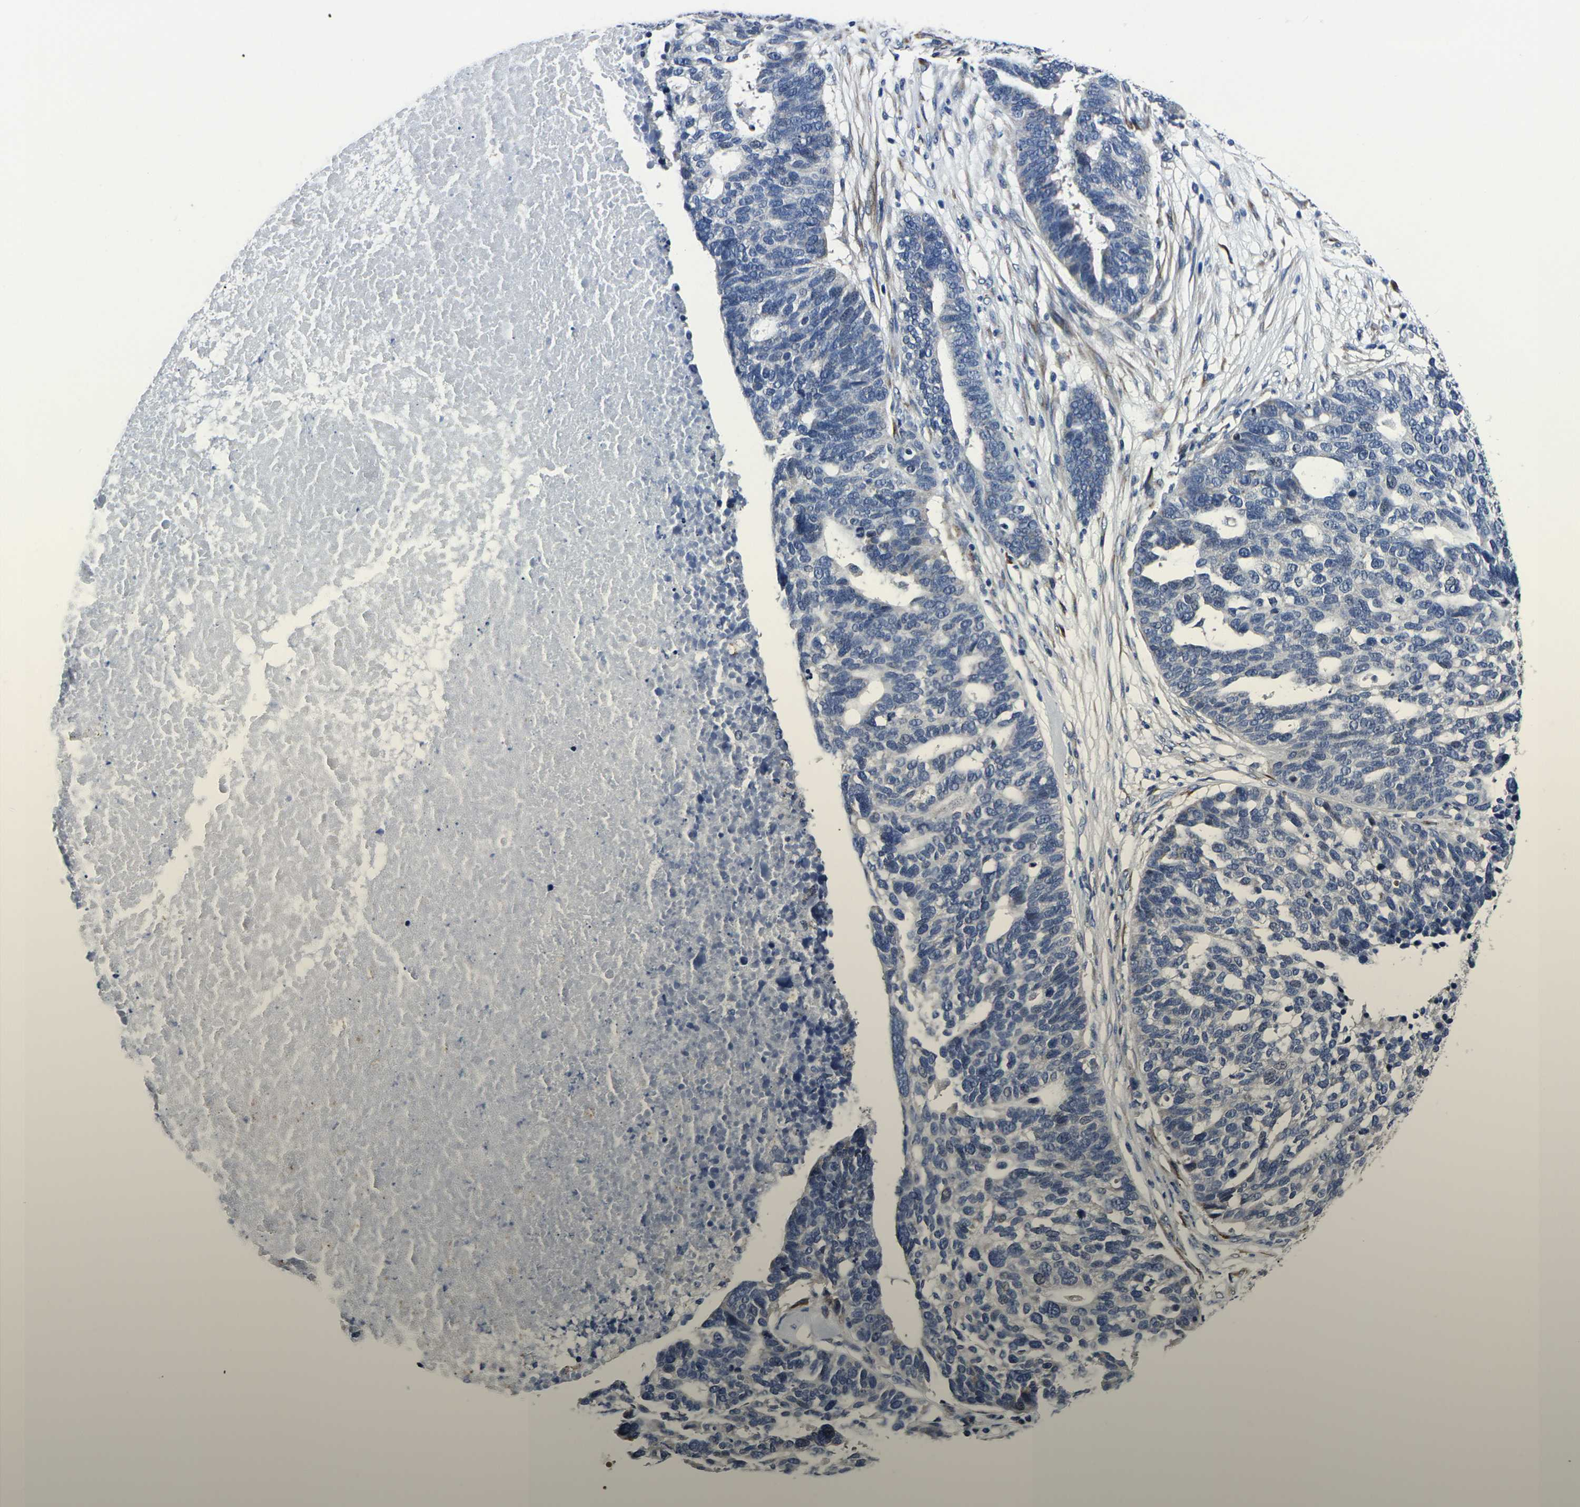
{"staining": {"intensity": "negative", "quantity": "none", "location": "none"}, "tissue": "ovarian cancer", "cell_type": "Tumor cells", "image_type": "cancer", "snomed": [{"axis": "morphology", "description": "Cystadenocarcinoma, serous, NOS"}, {"axis": "topography", "description": "Ovary"}], "caption": "There is no significant positivity in tumor cells of ovarian serous cystadenocarcinoma.", "gene": "CYP2C8", "patient": {"sex": "female", "age": 59}}